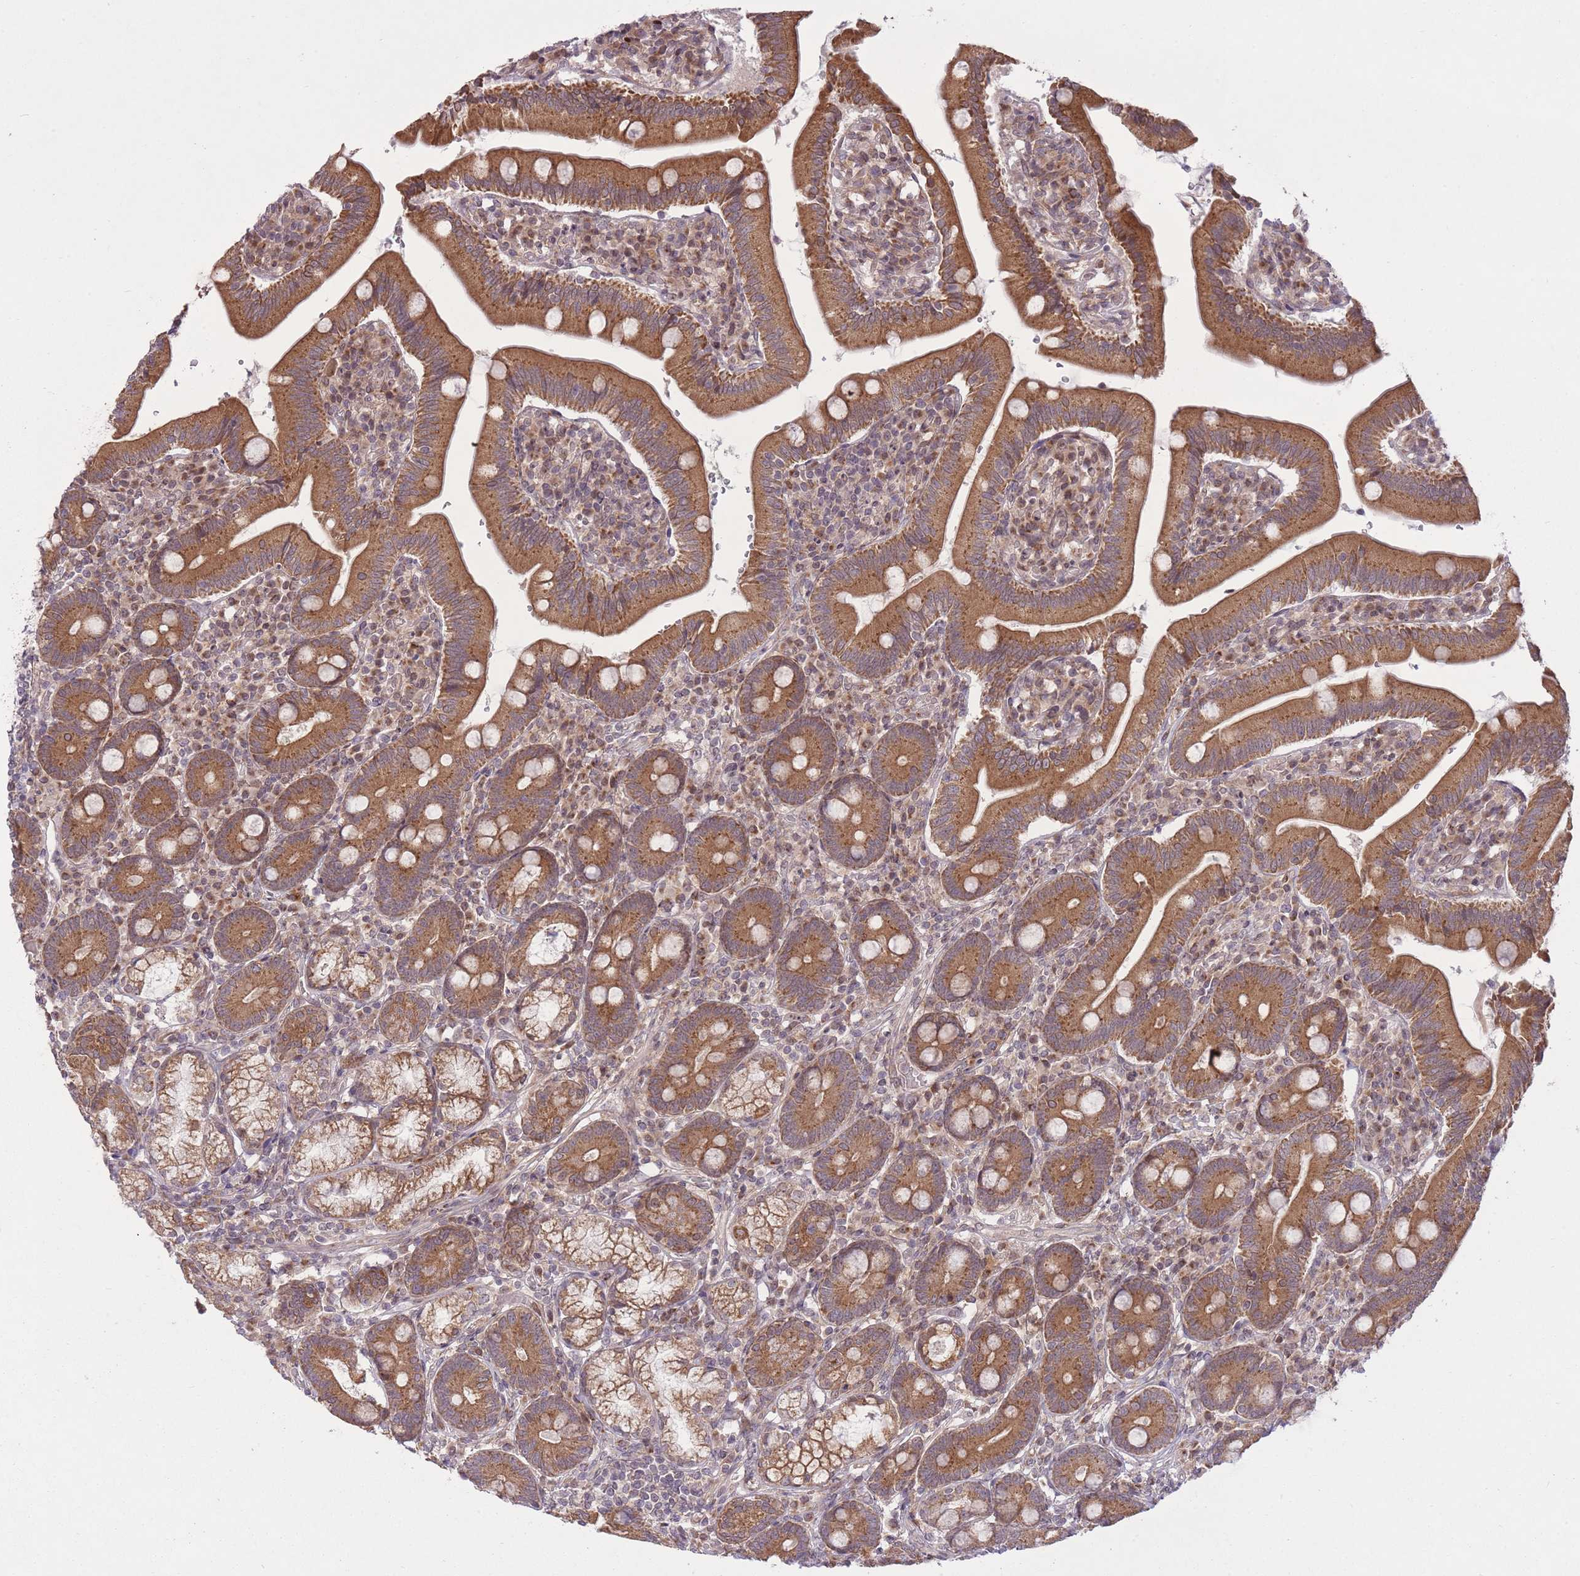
{"staining": {"intensity": "moderate", "quantity": ">75%", "location": "cytoplasmic/membranous"}, "tissue": "duodenum", "cell_type": "Glandular cells", "image_type": "normal", "snomed": [{"axis": "morphology", "description": "Normal tissue, NOS"}, {"axis": "topography", "description": "Duodenum"}], "caption": "Moderate cytoplasmic/membranous expression for a protein is identified in approximately >75% of glandular cells of benign duodenum using immunohistochemistry.", "gene": "ZNF391", "patient": {"sex": "female", "age": 67}}